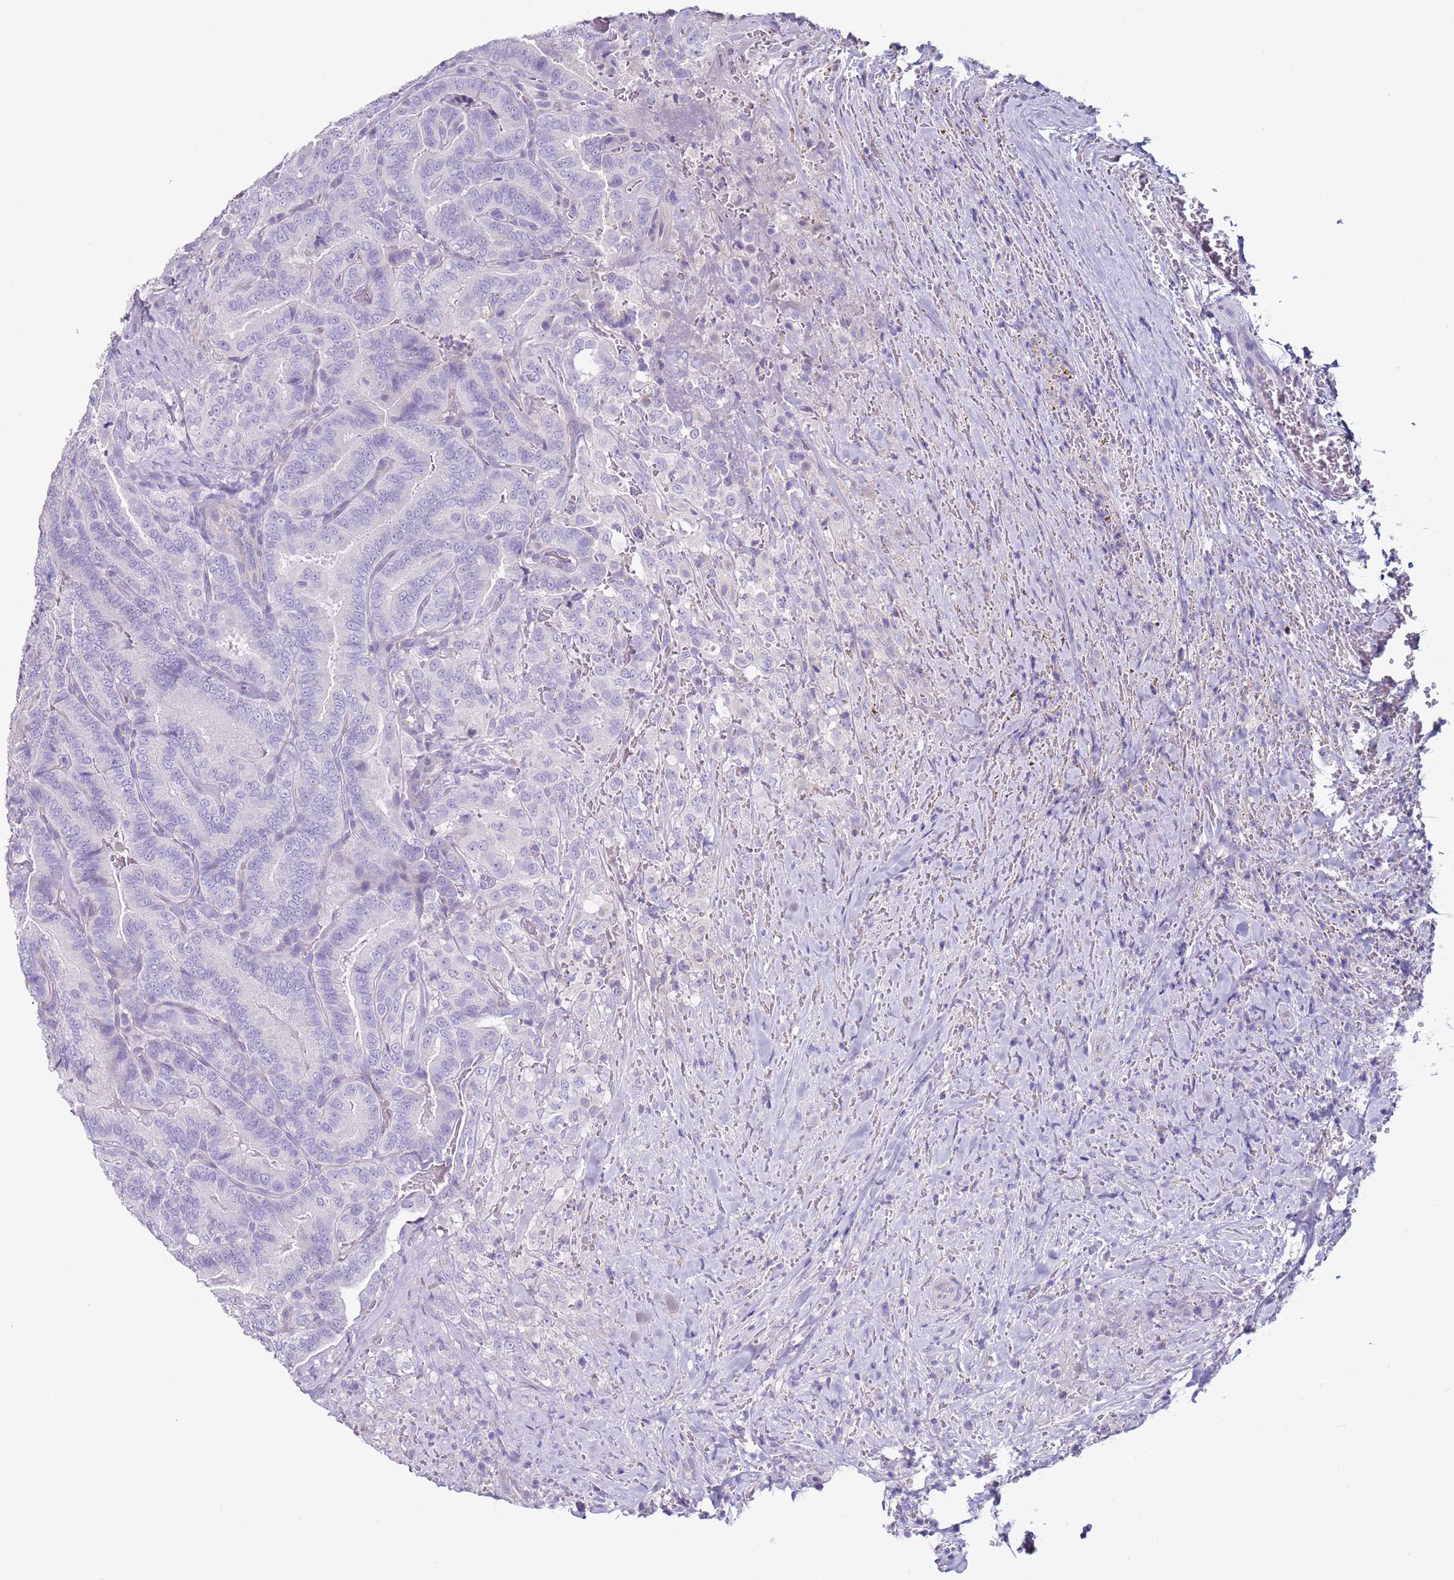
{"staining": {"intensity": "negative", "quantity": "none", "location": "none"}, "tissue": "thyroid cancer", "cell_type": "Tumor cells", "image_type": "cancer", "snomed": [{"axis": "morphology", "description": "Papillary adenocarcinoma, NOS"}, {"axis": "topography", "description": "Thyroid gland"}], "caption": "Immunohistochemistry of papillary adenocarcinoma (thyroid) reveals no positivity in tumor cells.", "gene": "NPAP1", "patient": {"sex": "male", "age": 61}}